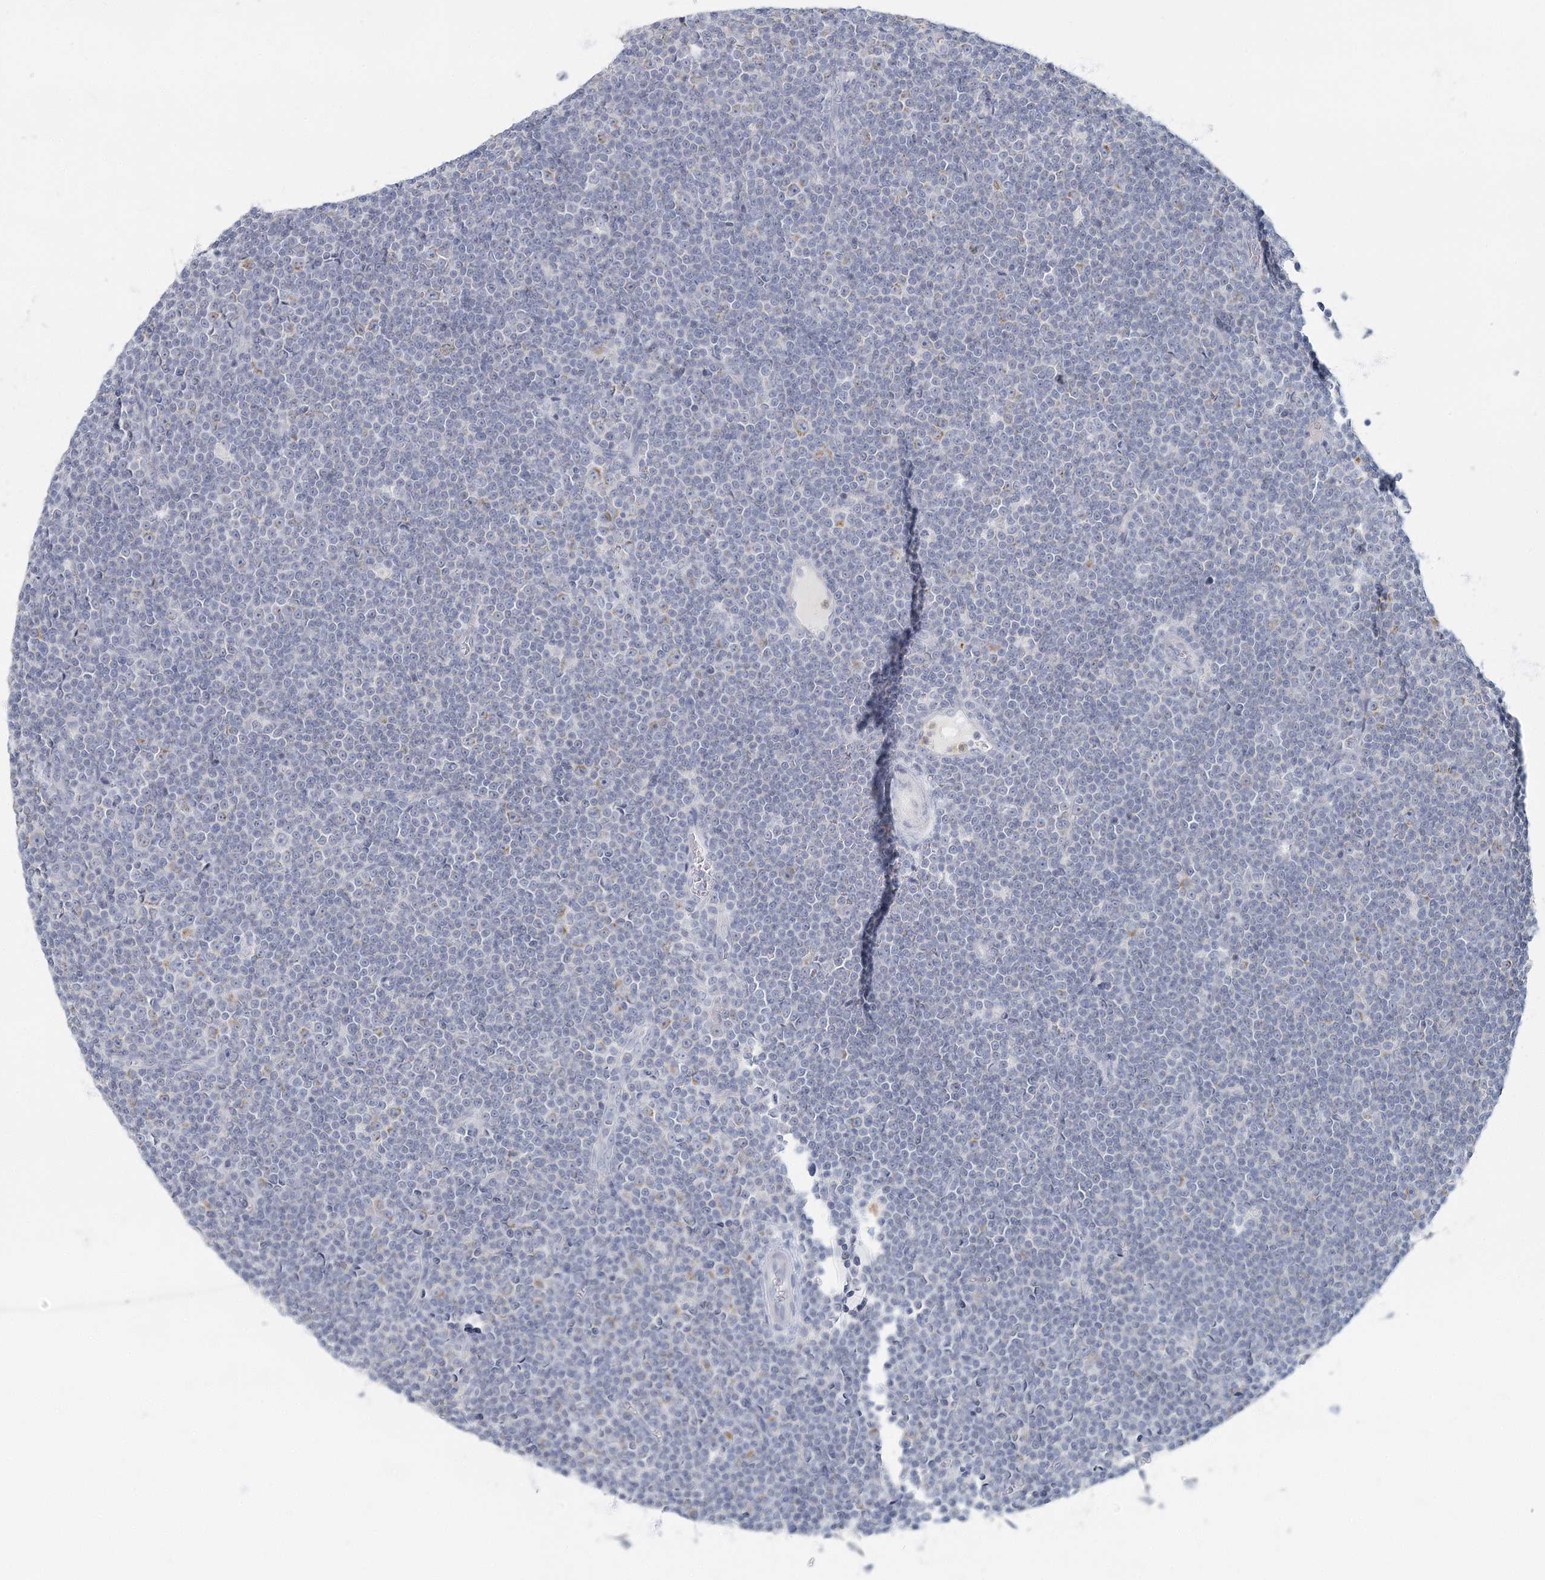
{"staining": {"intensity": "negative", "quantity": "none", "location": "none"}, "tissue": "lymphoma", "cell_type": "Tumor cells", "image_type": "cancer", "snomed": [{"axis": "morphology", "description": "Malignant lymphoma, non-Hodgkin's type, Low grade"}, {"axis": "topography", "description": "Lymph node"}], "caption": "This is a histopathology image of immunohistochemistry staining of malignant lymphoma, non-Hodgkin's type (low-grade), which shows no positivity in tumor cells.", "gene": "FAM110C", "patient": {"sex": "female", "age": 67}}